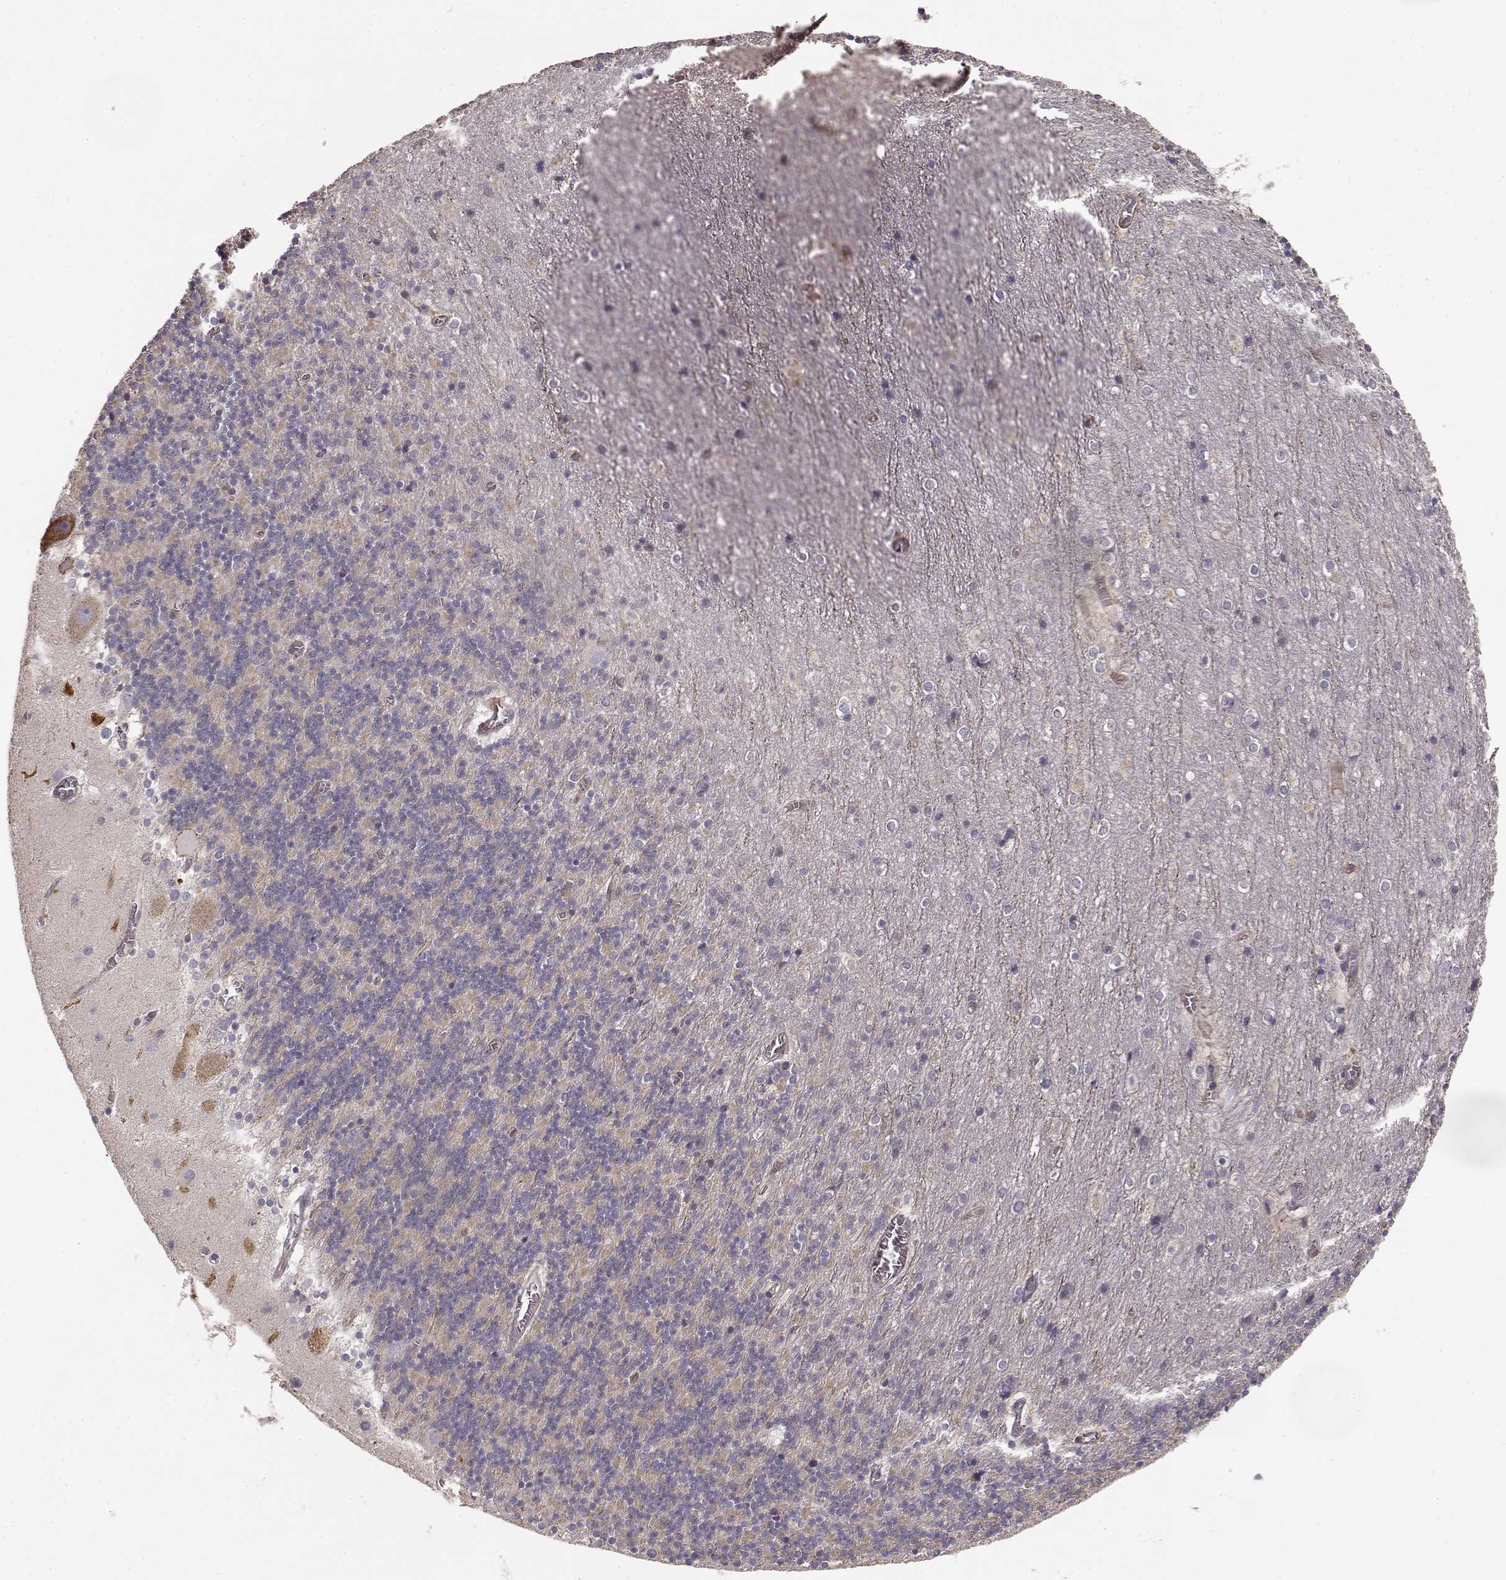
{"staining": {"intensity": "weak", "quantity": "25%-75%", "location": "cytoplasmic/membranous"}, "tissue": "cerebellum", "cell_type": "Cells in granular layer", "image_type": "normal", "snomed": [{"axis": "morphology", "description": "Normal tissue, NOS"}, {"axis": "topography", "description": "Cerebellum"}], "caption": "IHC of normal human cerebellum shows low levels of weak cytoplasmic/membranous positivity in approximately 25%-75% of cells in granular layer. Nuclei are stained in blue.", "gene": "GHR", "patient": {"sex": "male", "age": 70}}